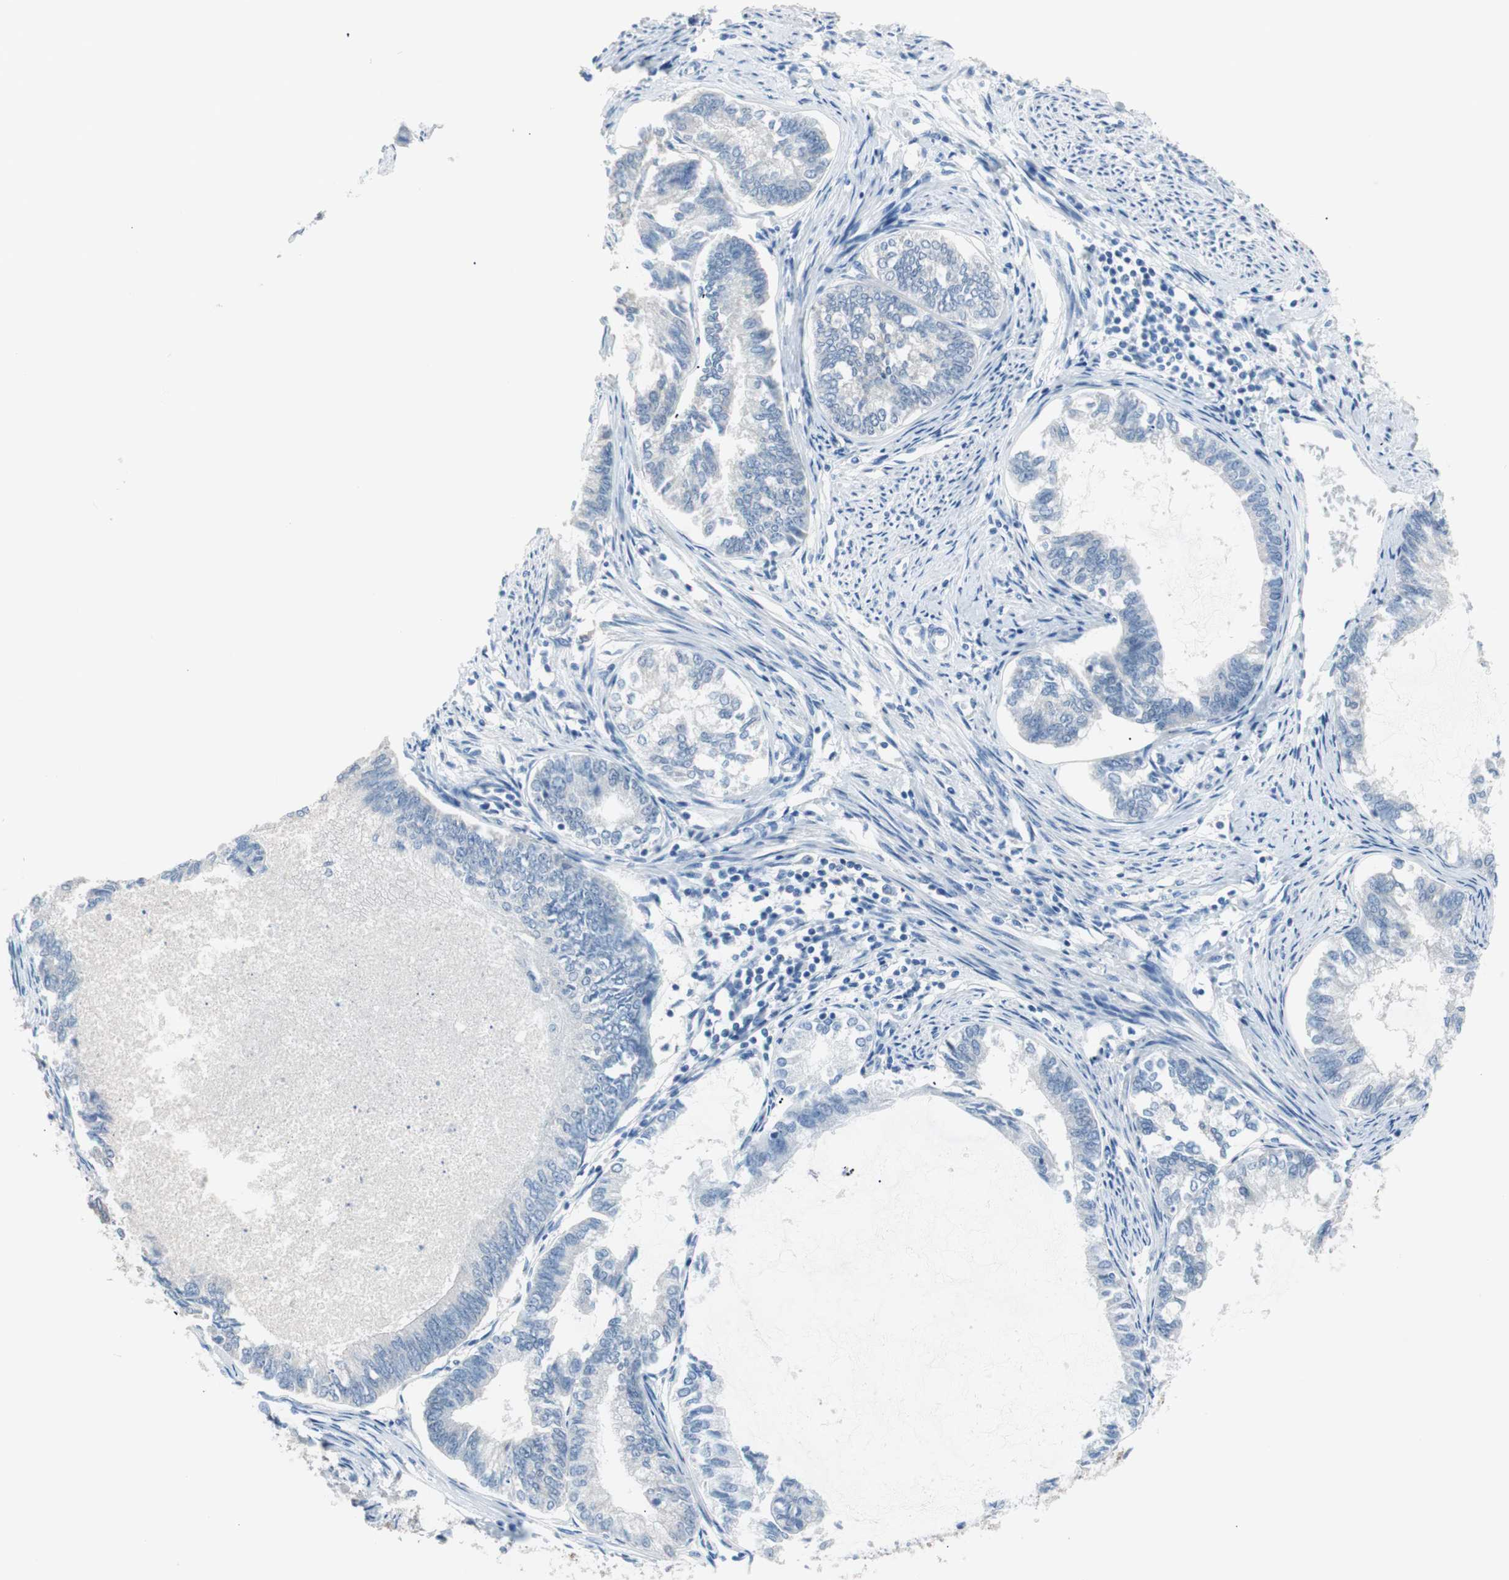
{"staining": {"intensity": "negative", "quantity": "none", "location": "none"}, "tissue": "endometrial cancer", "cell_type": "Tumor cells", "image_type": "cancer", "snomed": [{"axis": "morphology", "description": "Adenocarcinoma, NOS"}, {"axis": "topography", "description": "Endometrium"}], "caption": "Tumor cells are negative for protein expression in human endometrial cancer.", "gene": "VIL1", "patient": {"sex": "female", "age": 86}}